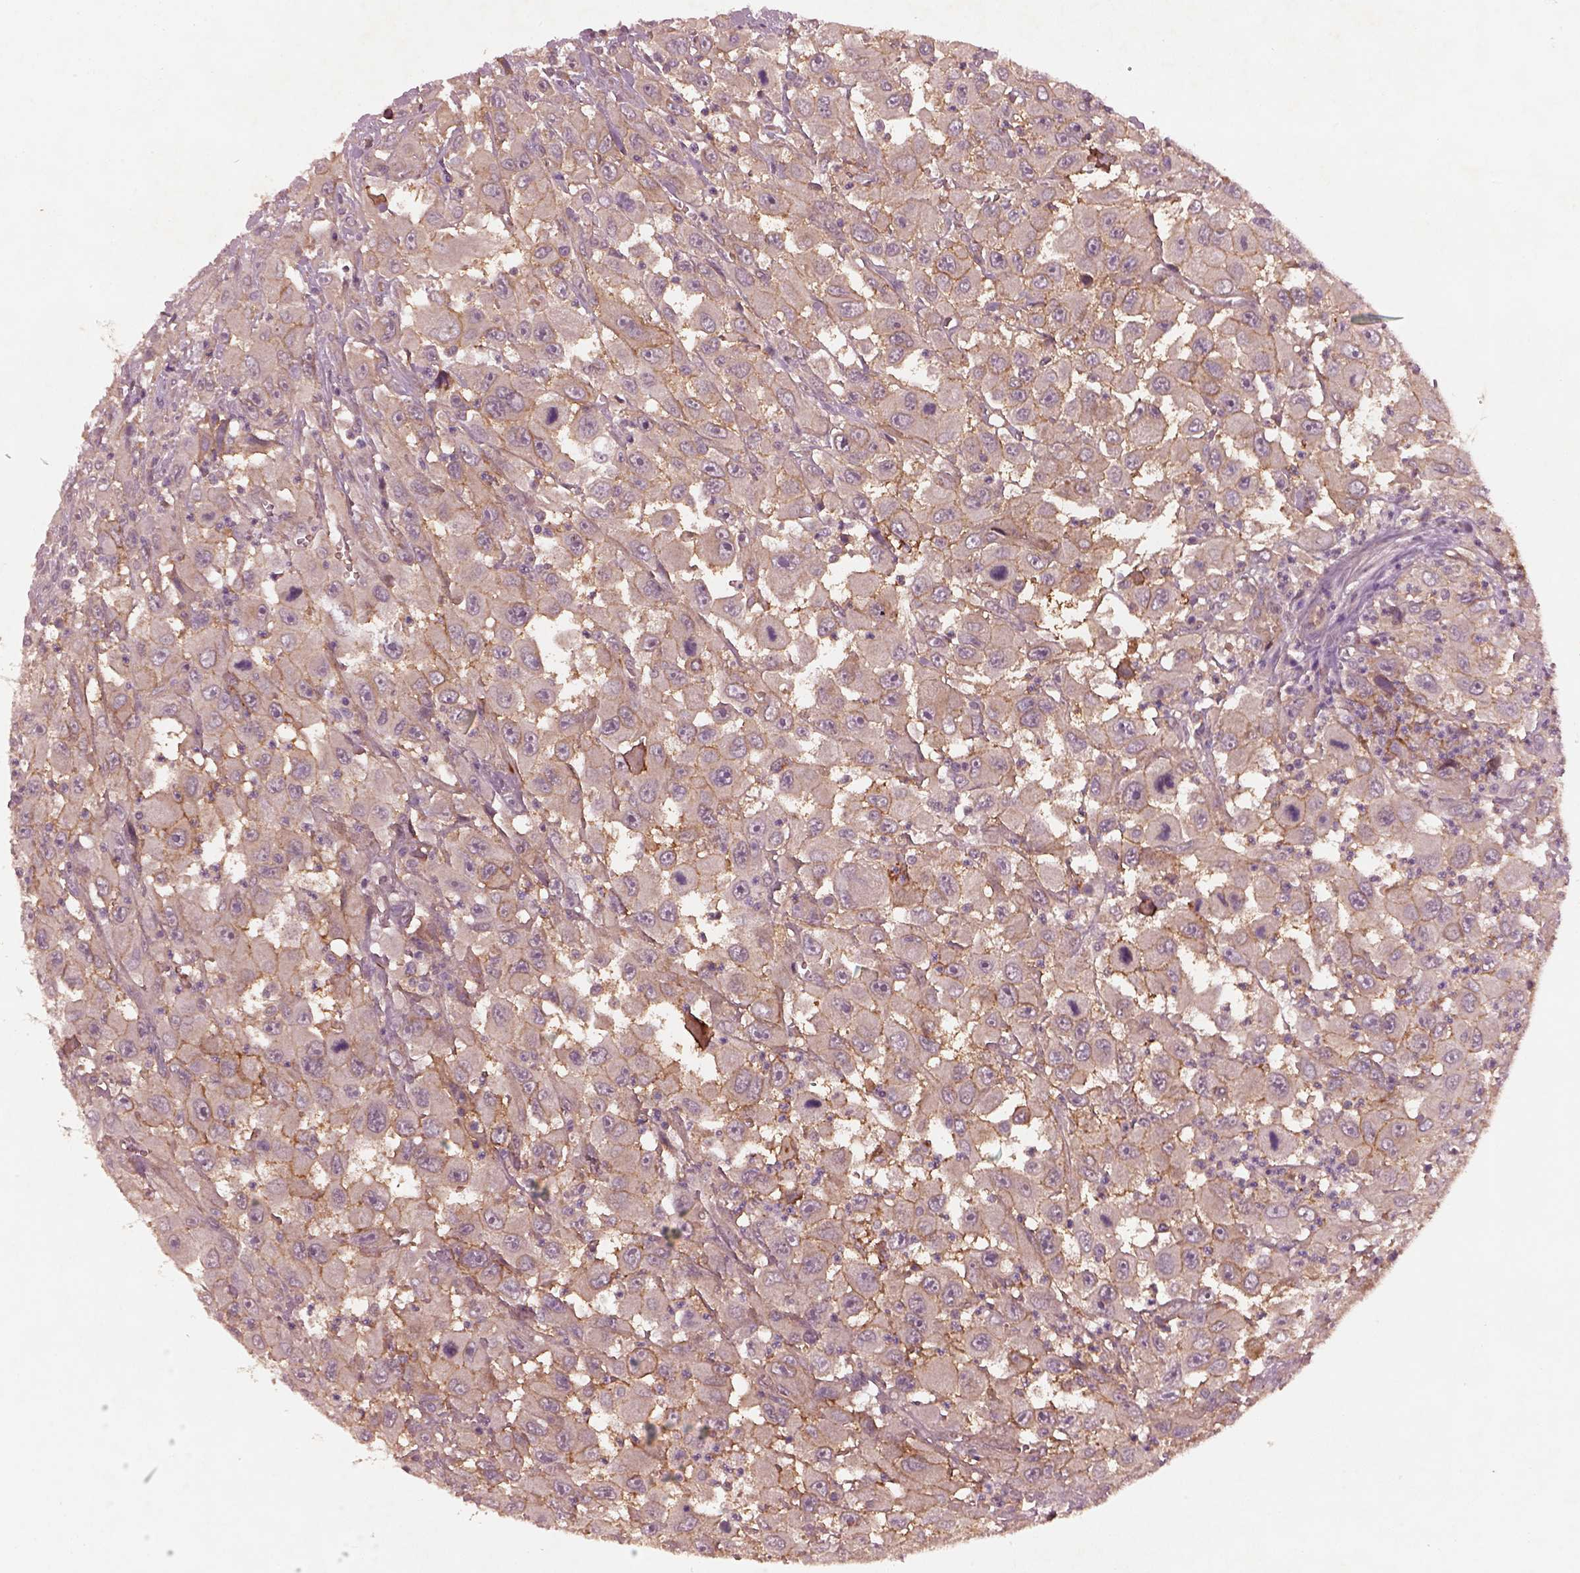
{"staining": {"intensity": "moderate", "quantity": ">75%", "location": "cytoplasmic/membranous"}, "tissue": "head and neck cancer", "cell_type": "Tumor cells", "image_type": "cancer", "snomed": [{"axis": "morphology", "description": "Squamous cell carcinoma, NOS"}, {"axis": "morphology", "description": "Squamous cell carcinoma, metastatic, NOS"}, {"axis": "topography", "description": "Oral tissue"}, {"axis": "topography", "description": "Head-Neck"}], "caption": "Protein staining shows moderate cytoplasmic/membranous staining in about >75% of tumor cells in head and neck squamous cell carcinoma.", "gene": "FAM234A", "patient": {"sex": "female", "age": 85}}